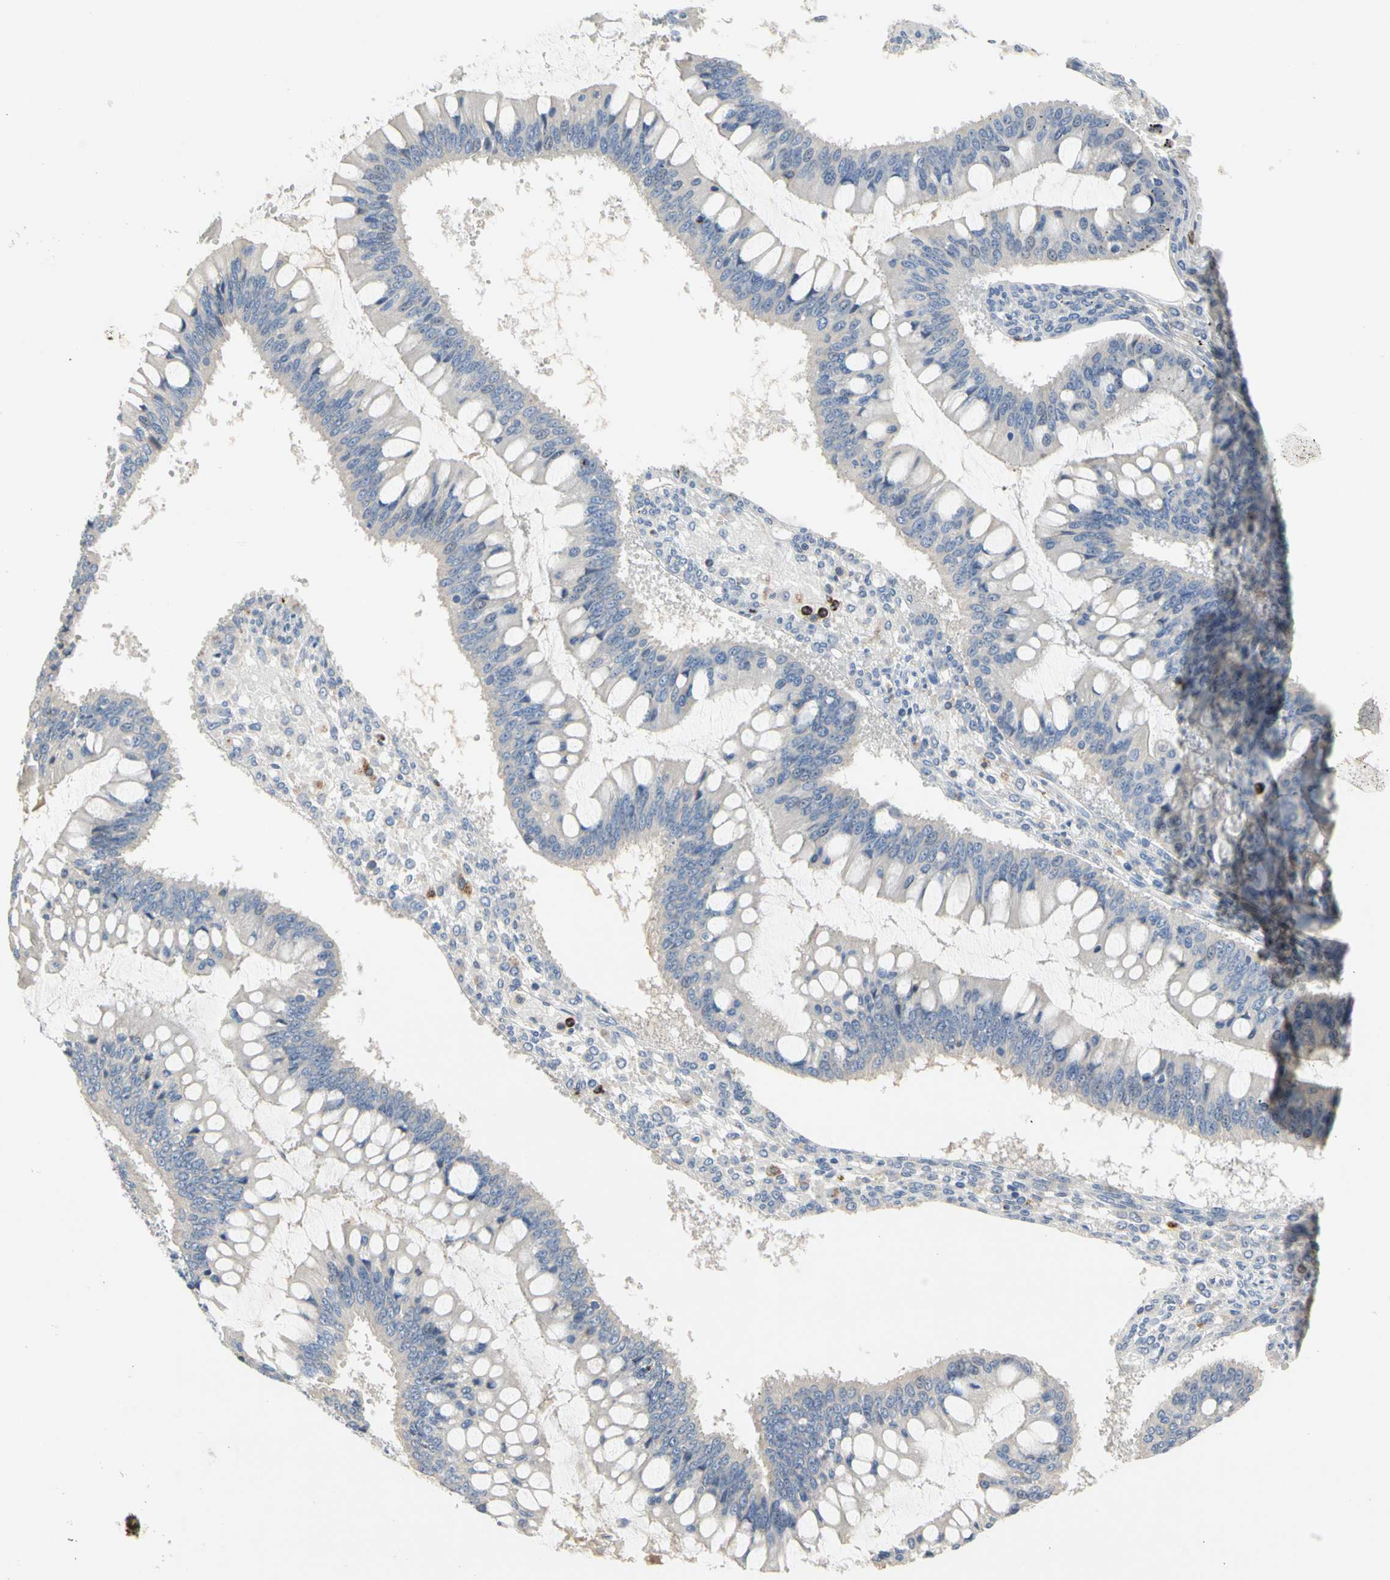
{"staining": {"intensity": "negative", "quantity": "none", "location": "none"}, "tissue": "ovarian cancer", "cell_type": "Tumor cells", "image_type": "cancer", "snomed": [{"axis": "morphology", "description": "Cystadenocarcinoma, mucinous, NOS"}, {"axis": "topography", "description": "Ovary"}], "caption": "Immunohistochemical staining of ovarian mucinous cystadenocarcinoma demonstrates no significant expression in tumor cells.", "gene": "ADA2", "patient": {"sex": "female", "age": 73}}